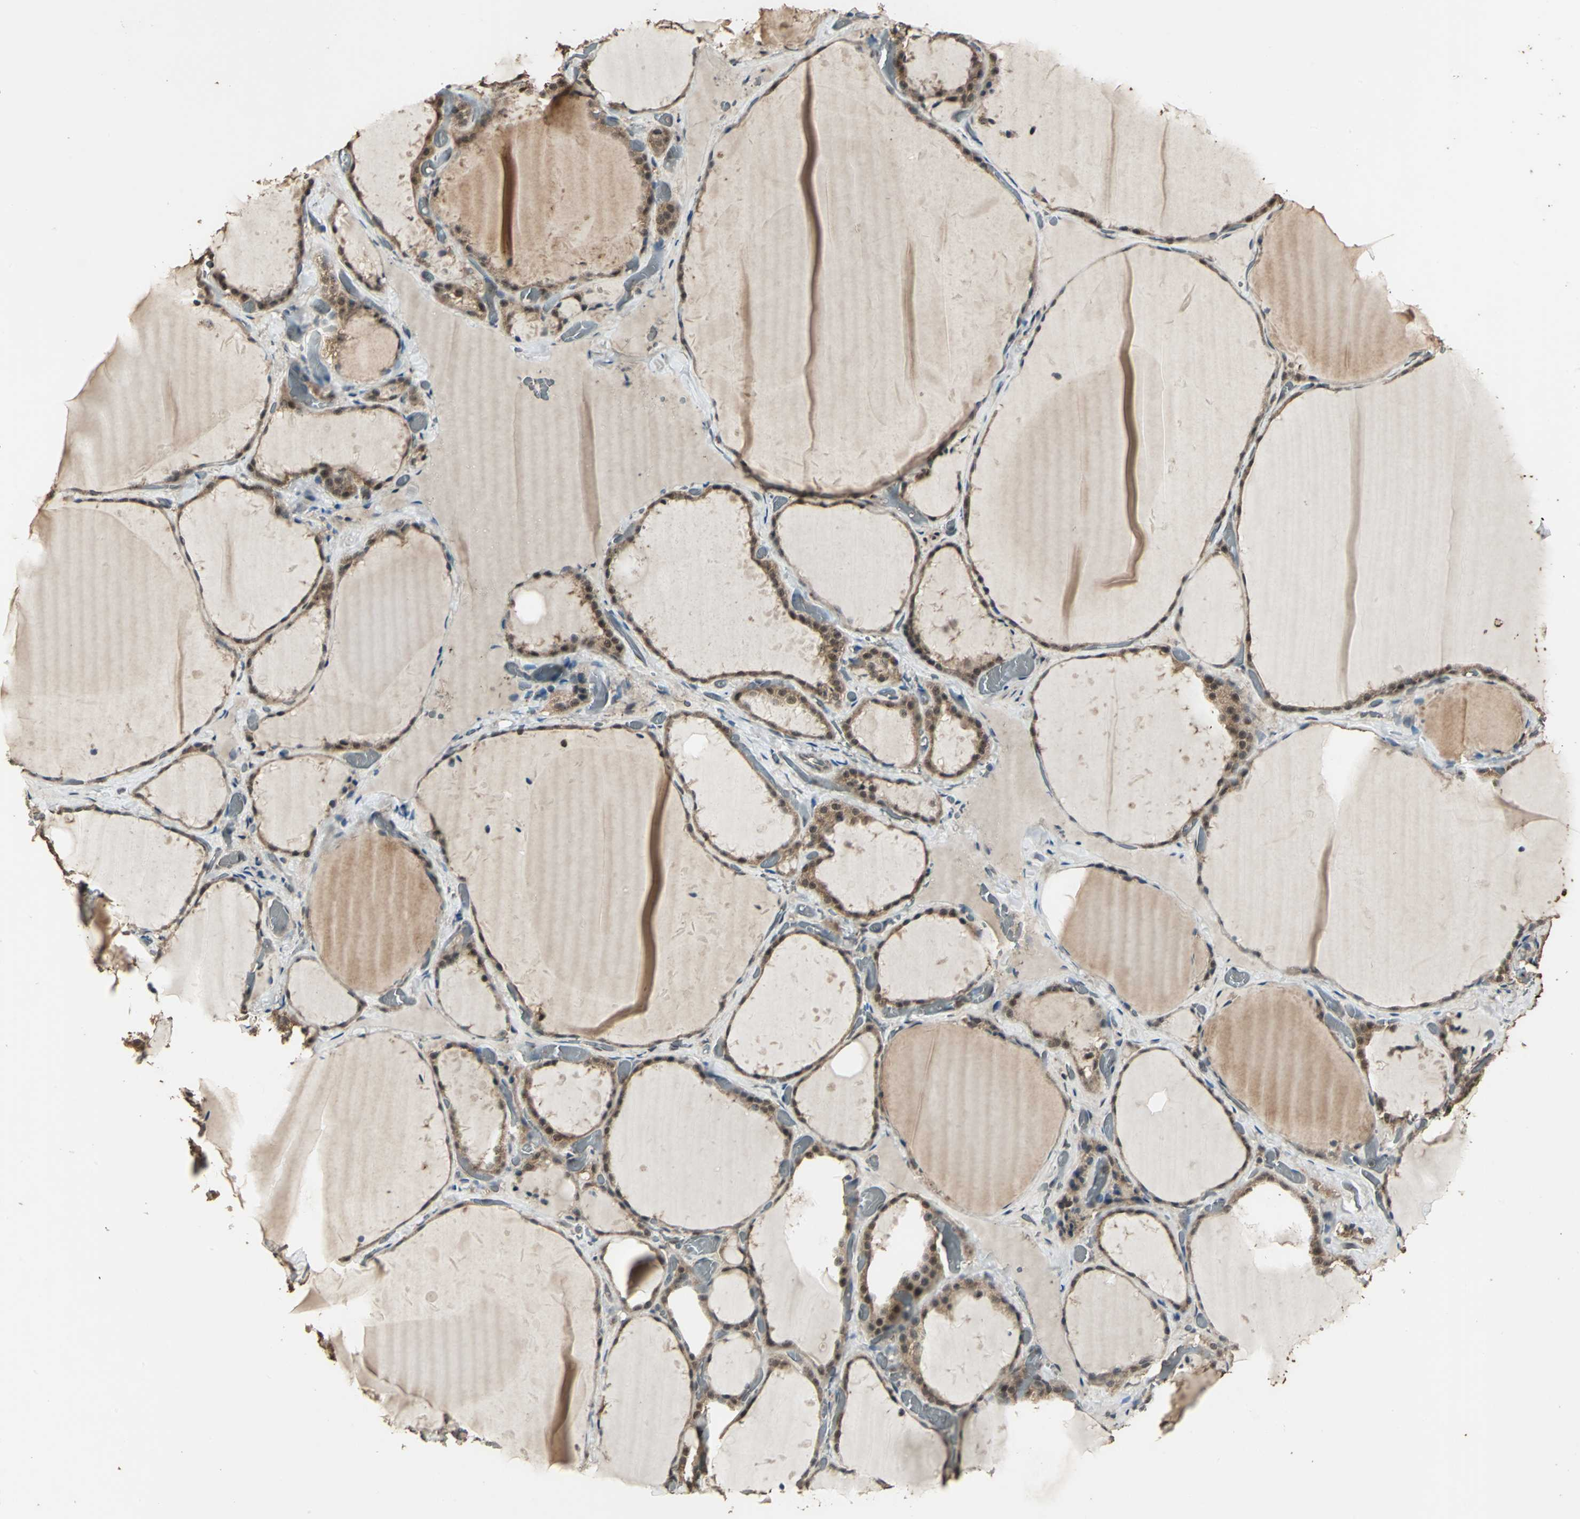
{"staining": {"intensity": "moderate", "quantity": ">75%", "location": "cytoplasmic/membranous"}, "tissue": "thyroid gland", "cell_type": "Glandular cells", "image_type": "normal", "snomed": [{"axis": "morphology", "description": "Normal tissue, NOS"}, {"axis": "topography", "description": "Thyroid gland"}], "caption": "DAB immunohistochemical staining of normal human thyroid gland shows moderate cytoplasmic/membranous protein expression in about >75% of glandular cells.", "gene": "UCHL5", "patient": {"sex": "female", "age": 22}}